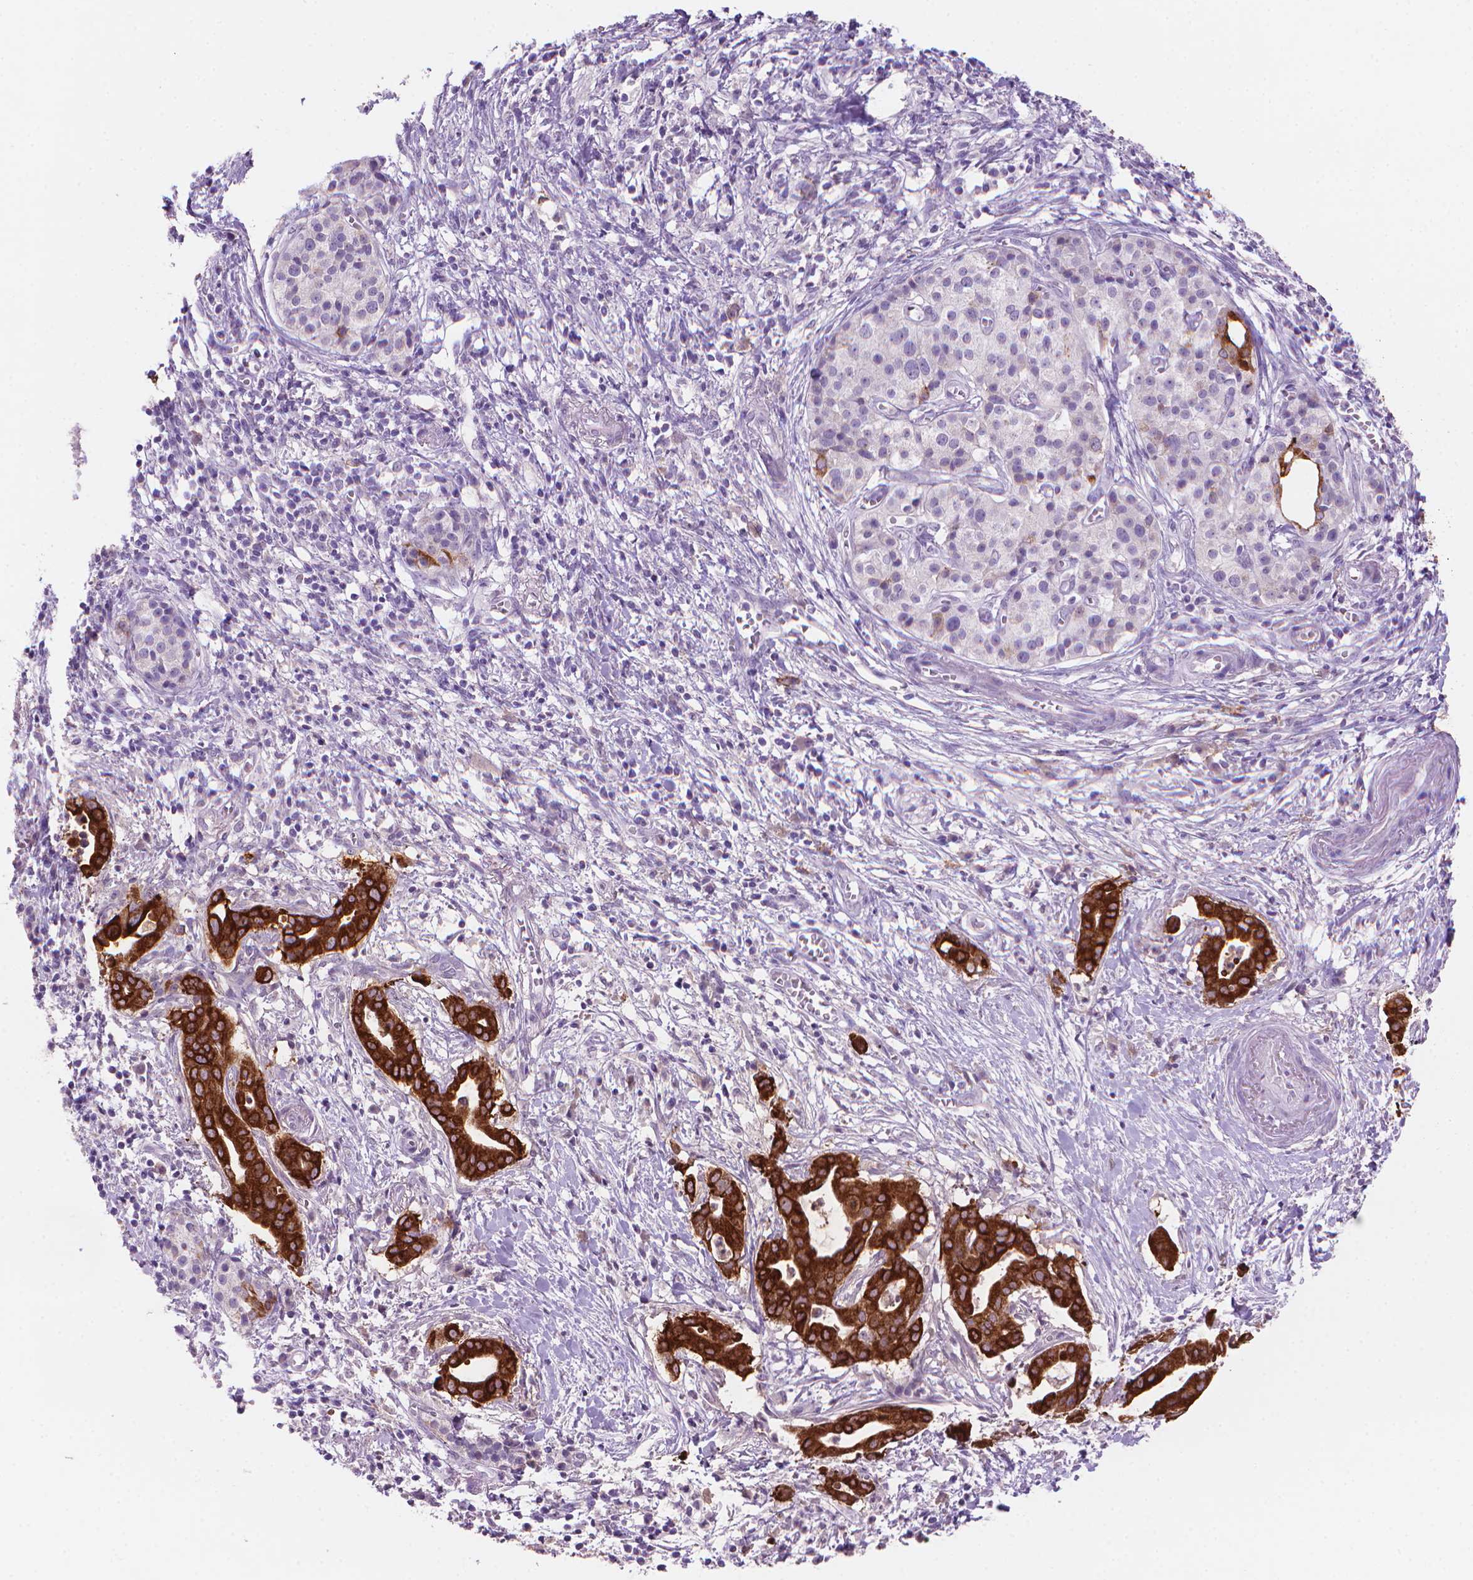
{"staining": {"intensity": "strong", "quantity": ">75%", "location": "cytoplasmic/membranous"}, "tissue": "pancreatic cancer", "cell_type": "Tumor cells", "image_type": "cancer", "snomed": [{"axis": "morphology", "description": "Adenocarcinoma, NOS"}, {"axis": "topography", "description": "Pancreas"}], "caption": "A brown stain highlights strong cytoplasmic/membranous positivity of a protein in human pancreatic cancer (adenocarcinoma) tumor cells.", "gene": "MUC1", "patient": {"sex": "male", "age": 61}}